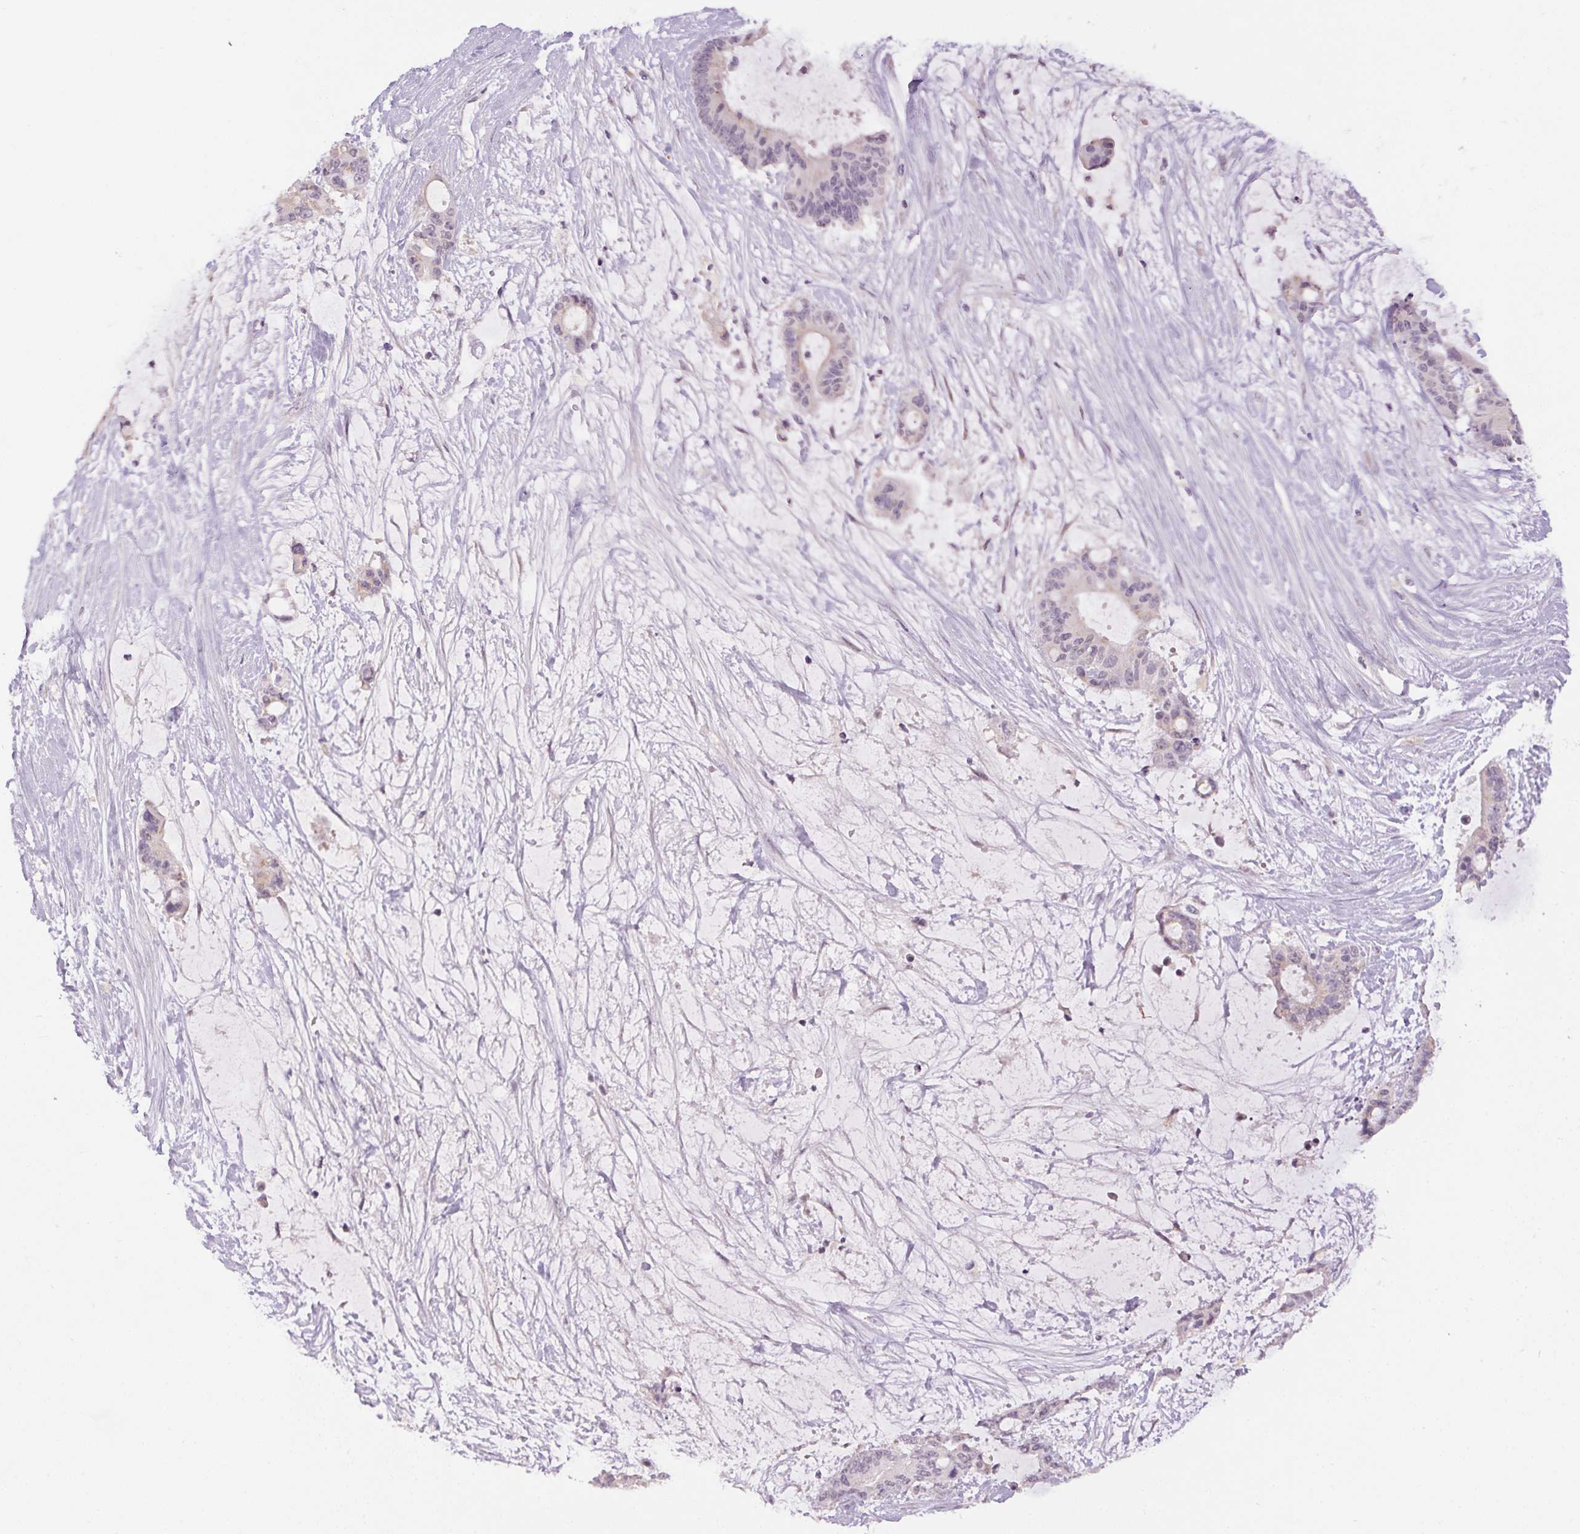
{"staining": {"intensity": "negative", "quantity": "none", "location": "none"}, "tissue": "liver cancer", "cell_type": "Tumor cells", "image_type": "cancer", "snomed": [{"axis": "morphology", "description": "Normal tissue, NOS"}, {"axis": "morphology", "description": "Cholangiocarcinoma"}, {"axis": "topography", "description": "Liver"}, {"axis": "topography", "description": "Peripheral nerve tissue"}], "caption": "A high-resolution image shows IHC staining of liver cancer, which displays no significant expression in tumor cells.", "gene": "FAM168A", "patient": {"sex": "female", "age": 73}}